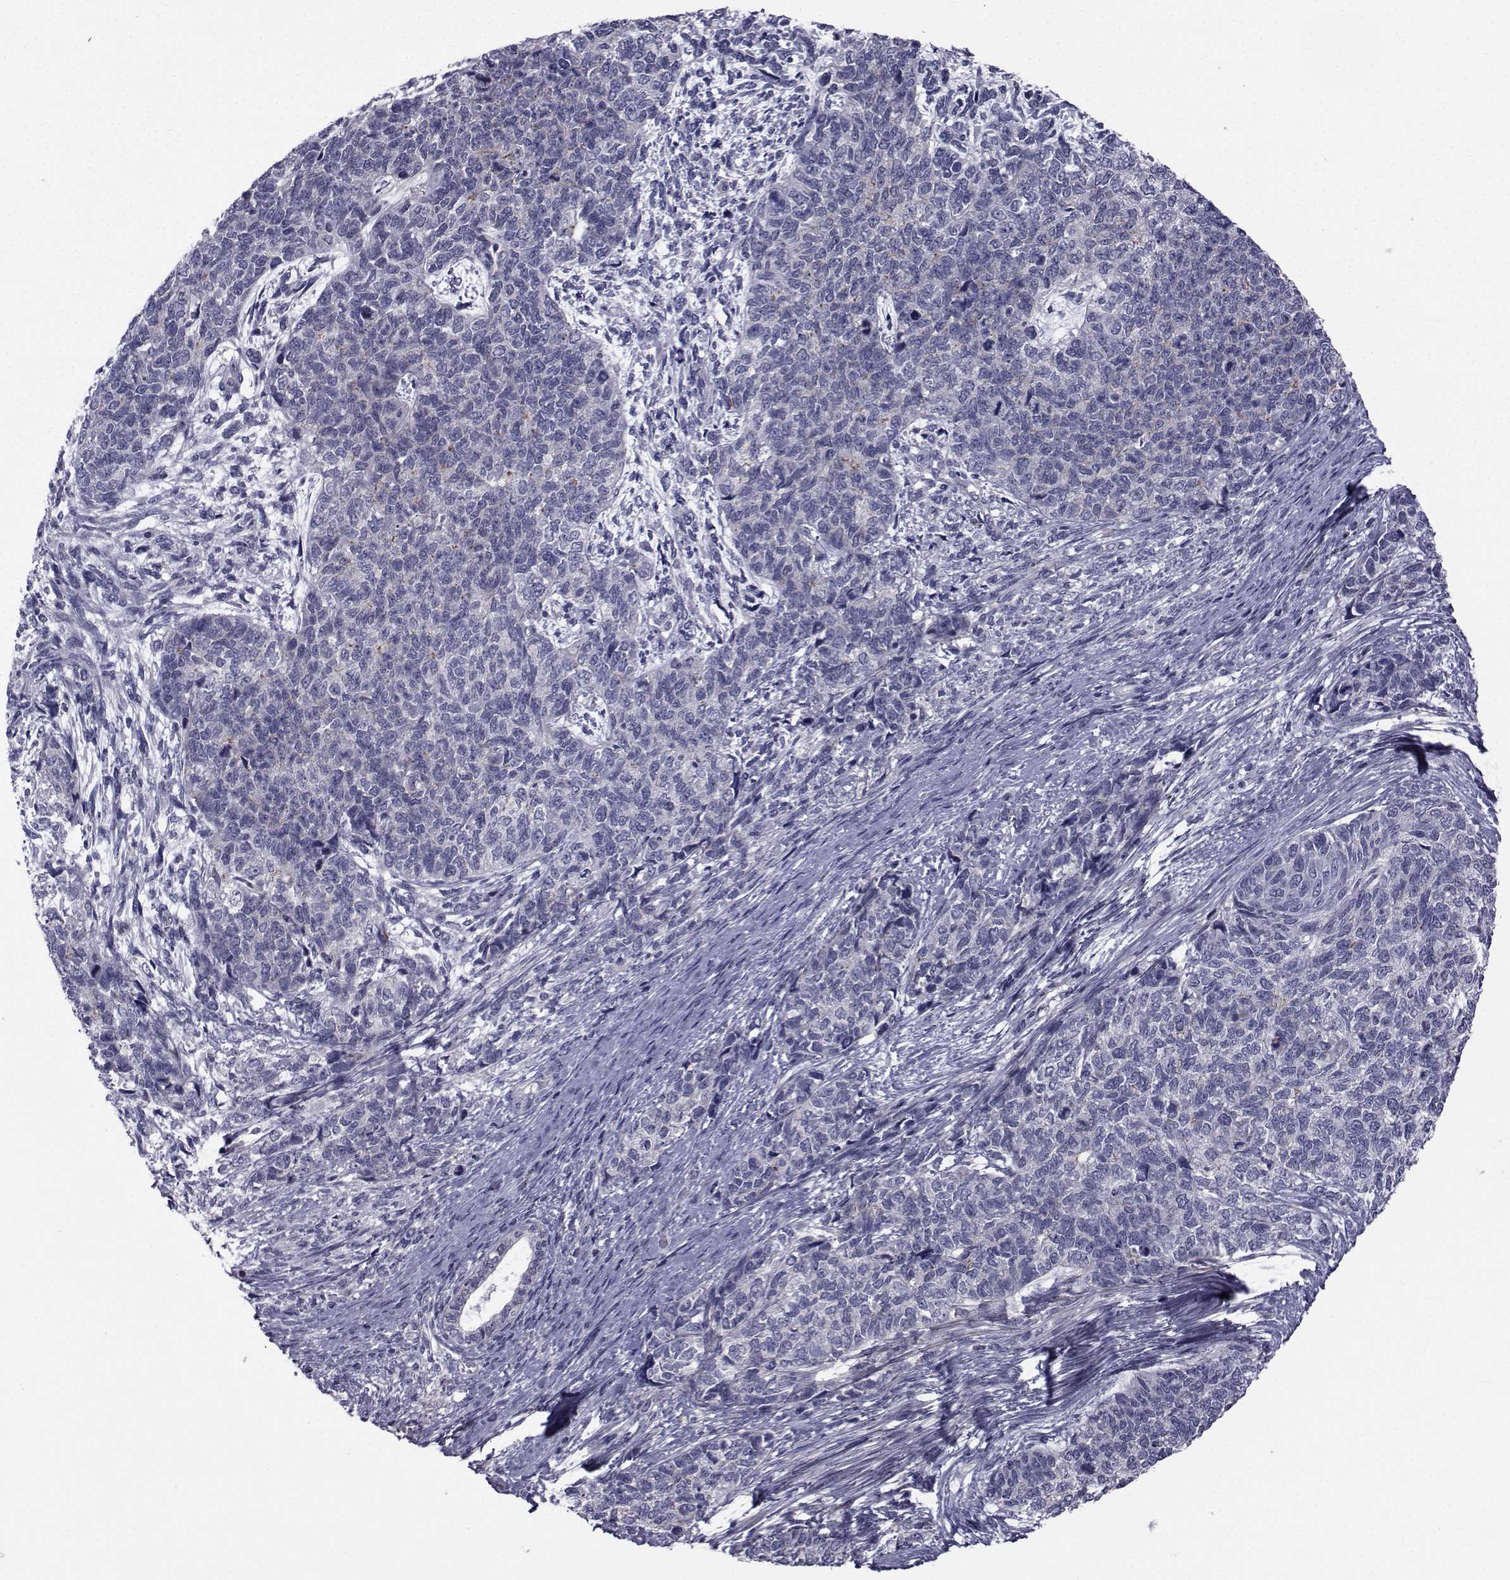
{"staining": {"intensity": "negative", "quantity": "none", "location": "none"}, "tissue": "cervical cancer", "cell_type": "Tumor cells", "image_type": "cancer", "snomed": [{"axis": "morphology", "description": "Squamous cell carcinoma, NOS"}, {"axis": "topography", "description": "Cervix"}], "caption": "Cervical cancer (squamous cell carcinoma) was stained to show a protein in brown. There is no significant staining in tumor cells. (Brightfield microscopy of DAB (3,3'-diaminobenzidine) IHC at high magnification).", "gene": "SLC30A10", "patient": {"sex": "female", "age": 63}}